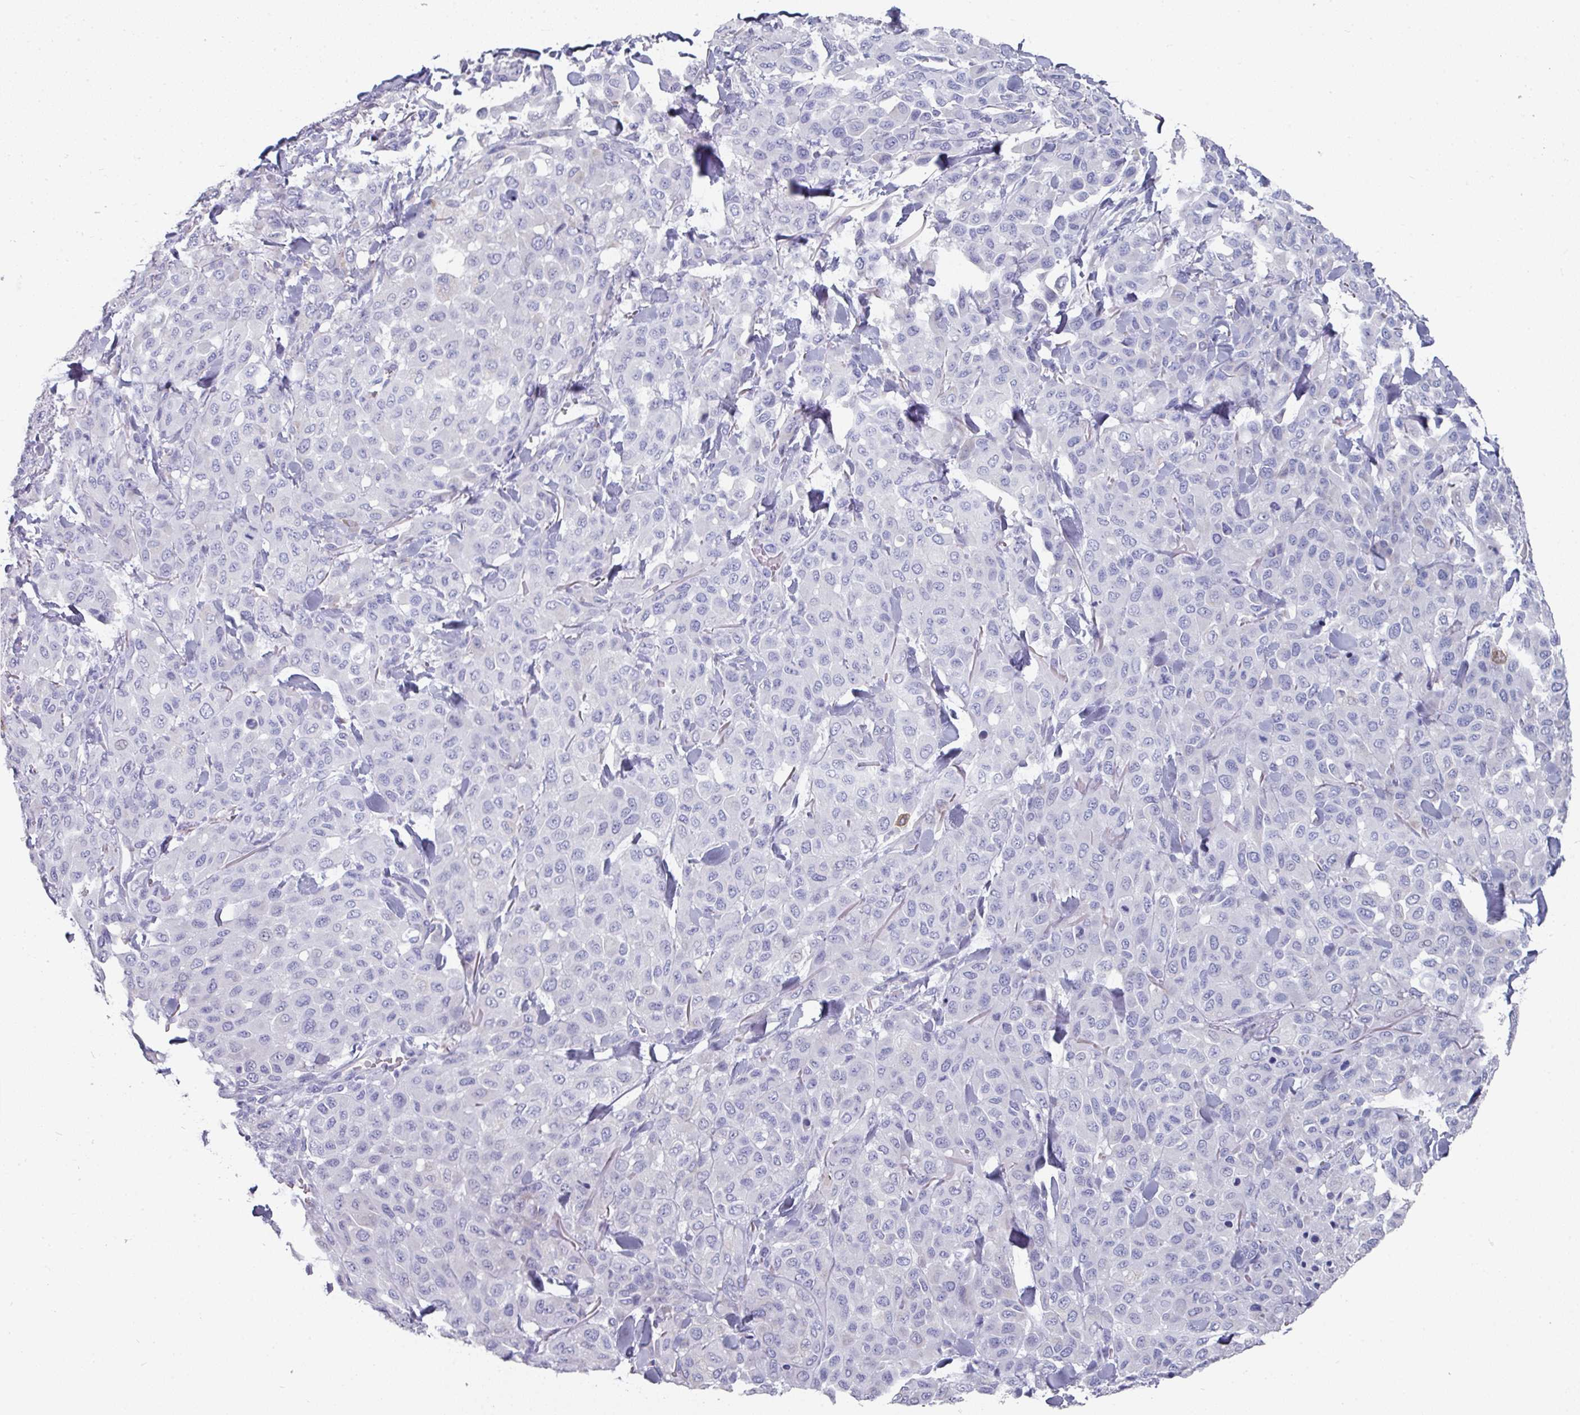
{"staining": {"intensity": "moderate", "quantity": "<25%", "location": "cytoplasmic/membranous"}, "tissue": "melanoma", "cell_type": "Tumor cells", "image_type": "cancer", "snomed": [{"axis": "morphology", "description": "Malignant melanoma, Metastatic site"}, {"axis": "topography", "description": "Skin"}], "caption": "Malignant melanoma (metastatic site) tissue demonstrates moderate cytoplasmic/membranous staining in approximately <25% of tumor cells", "gene": "SETBP1", "patient": {"sex": "female", "age": 81}}